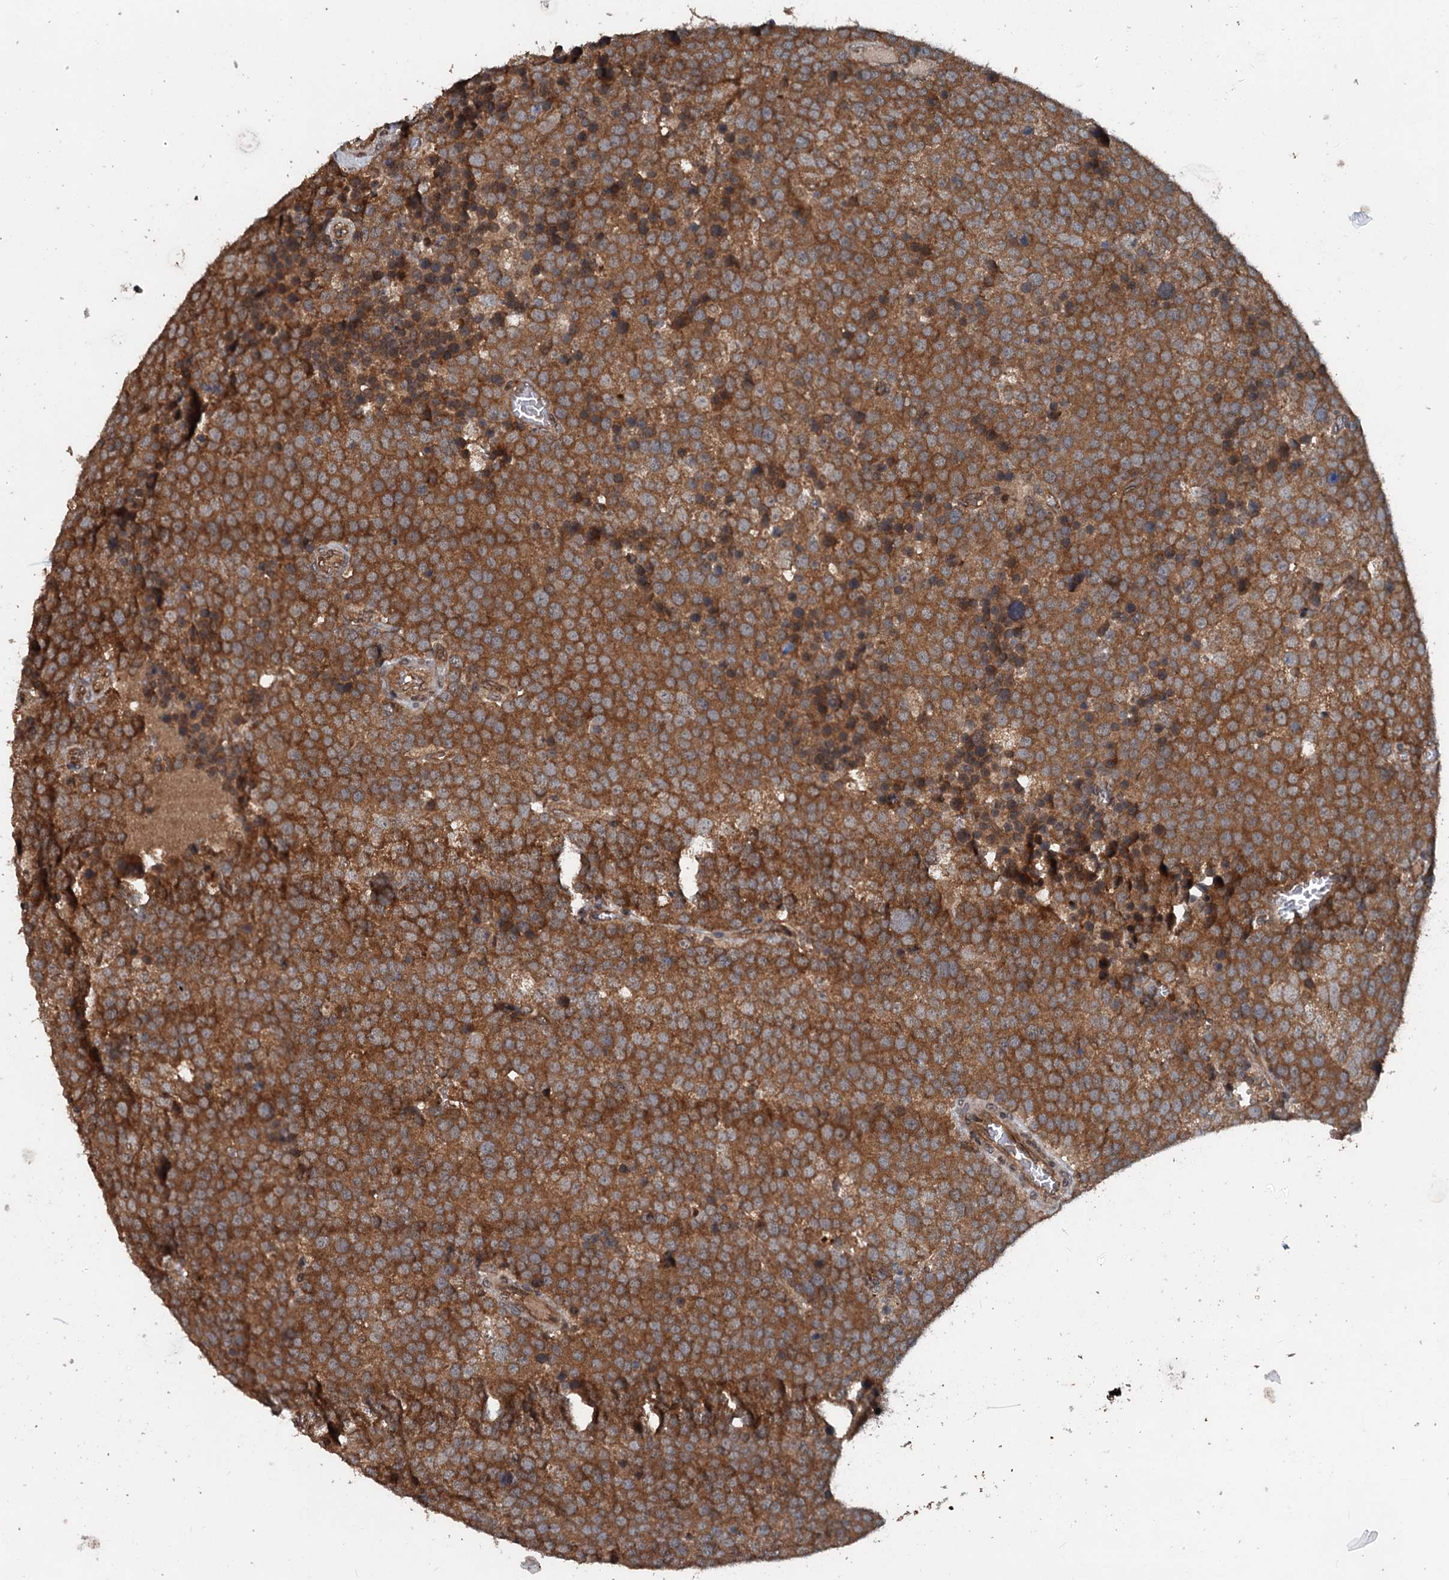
{"staining": {"intensity": "strong", "quantity": ">75%", "location": "cytoplasmic/membranous"}, "tissue": "testis cancer", "cell_type": "Tumor cells", "image_type": "cancer", "snomed": [{"axis": "morphology", "description": "Seminoma, NOS"}, {"axis": "topography", "description": "Testis"}], "caption": "Human testis seminoma stained for a protein (brown) shows strong cytoplasmic/membranous positive staining in approximately >75% of tumor cells.", "gene": "N4BP2L2", "patient": {"sex": "male", "age": 71}}